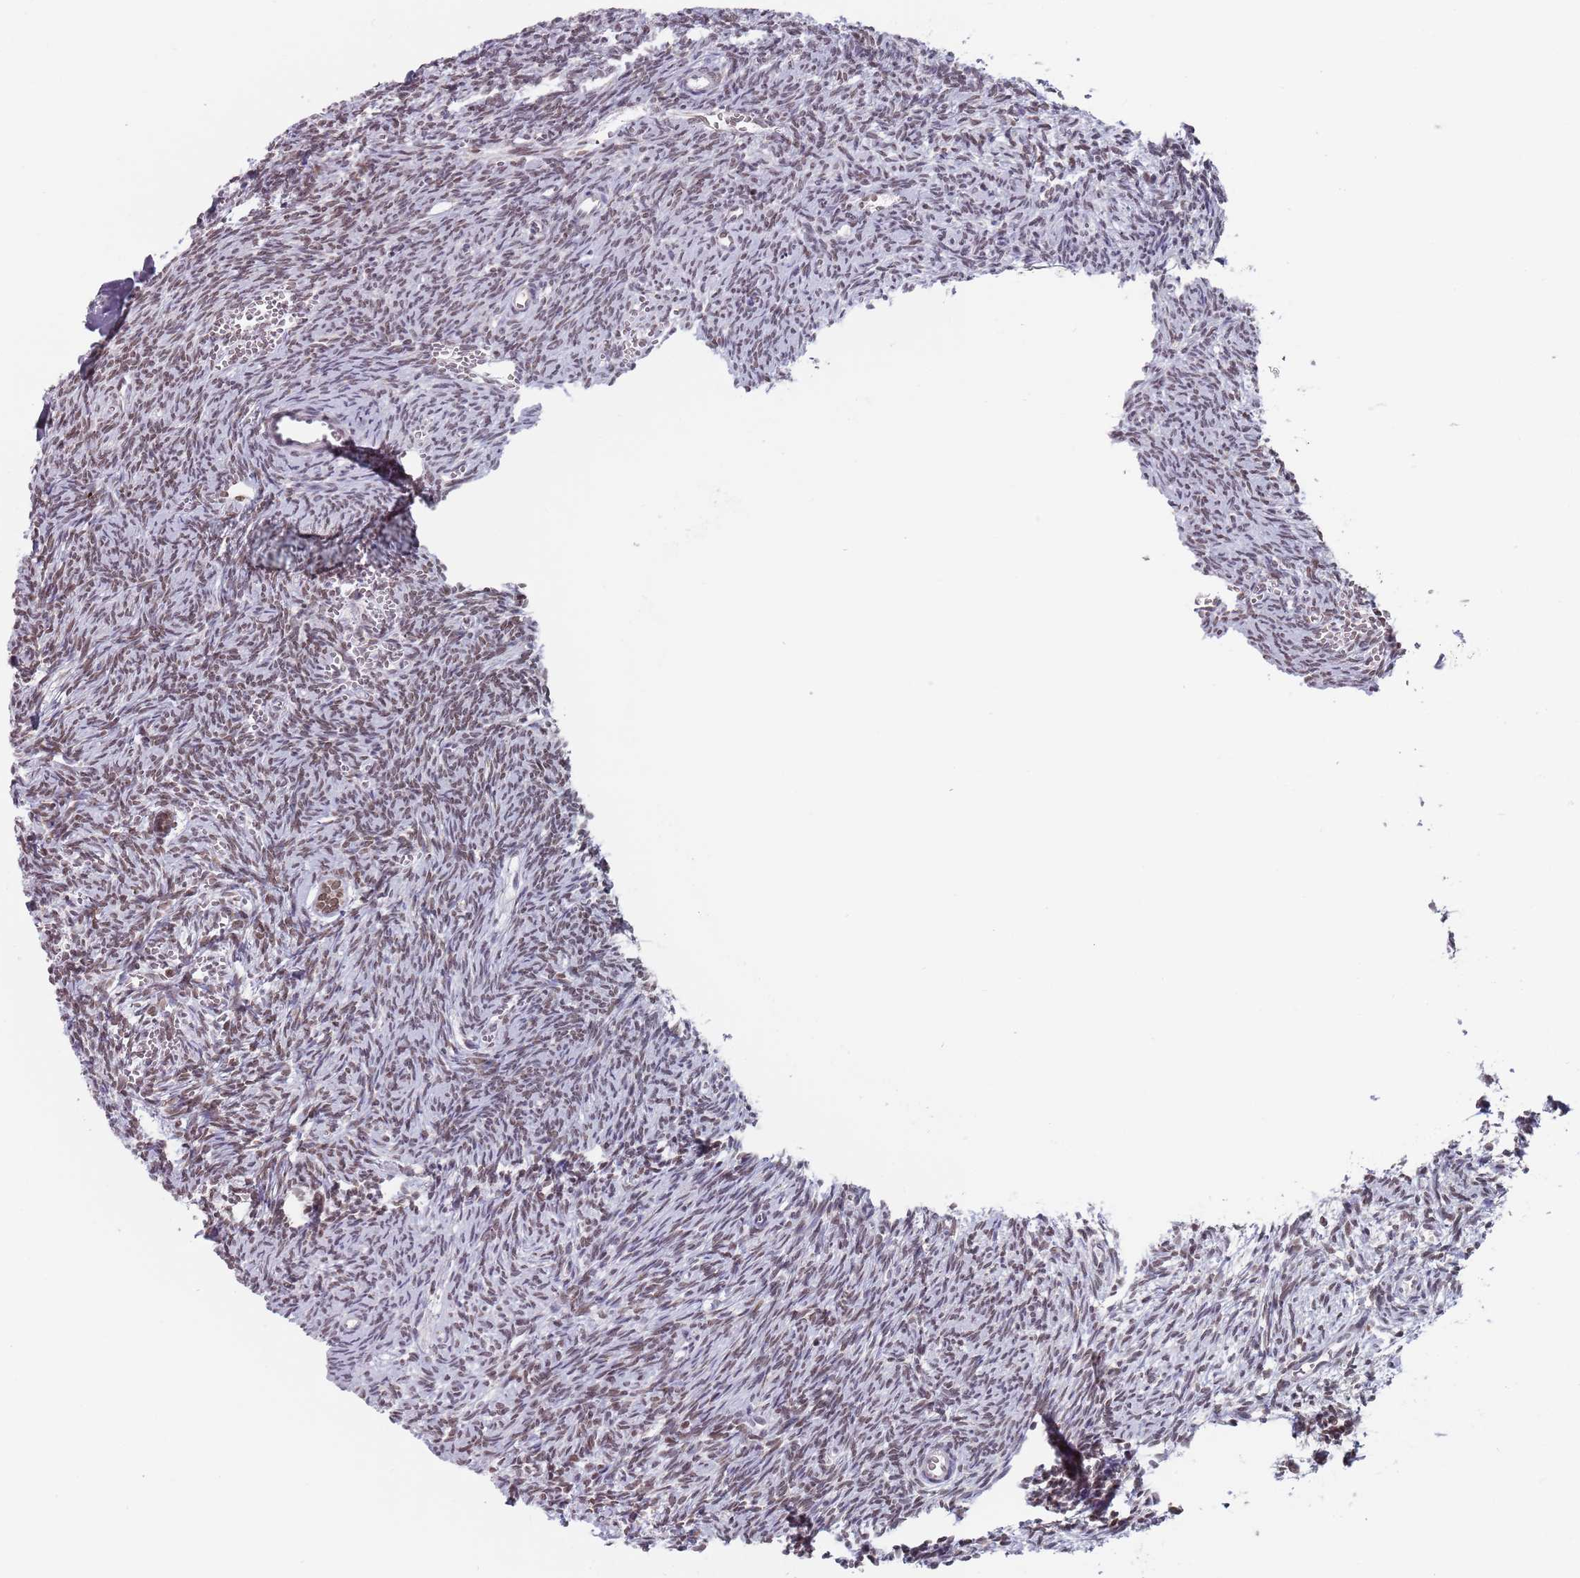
{"staining": {"intensity": "weak", "quantity": ">75%", "location": "nuclear"}, "tissue": "ovary", "cell_type": "Ovarian stroma cells", "image_type": "normal", "snomed": [{"axis": "morphology", "description": "Normal tissue, NOS"}, {"axis": "topography", "description": "Ovary"}], "caption": "Ovary stained with DAB (3,3'-diaminobenzidine) immunohistochemistry (IHC) demonstrates low levels of weak nuclear expression in approximately >75% of ovarian stroma cells.", "gene": "MFSD12", "patient": {"sex": "female", "age": 39}}